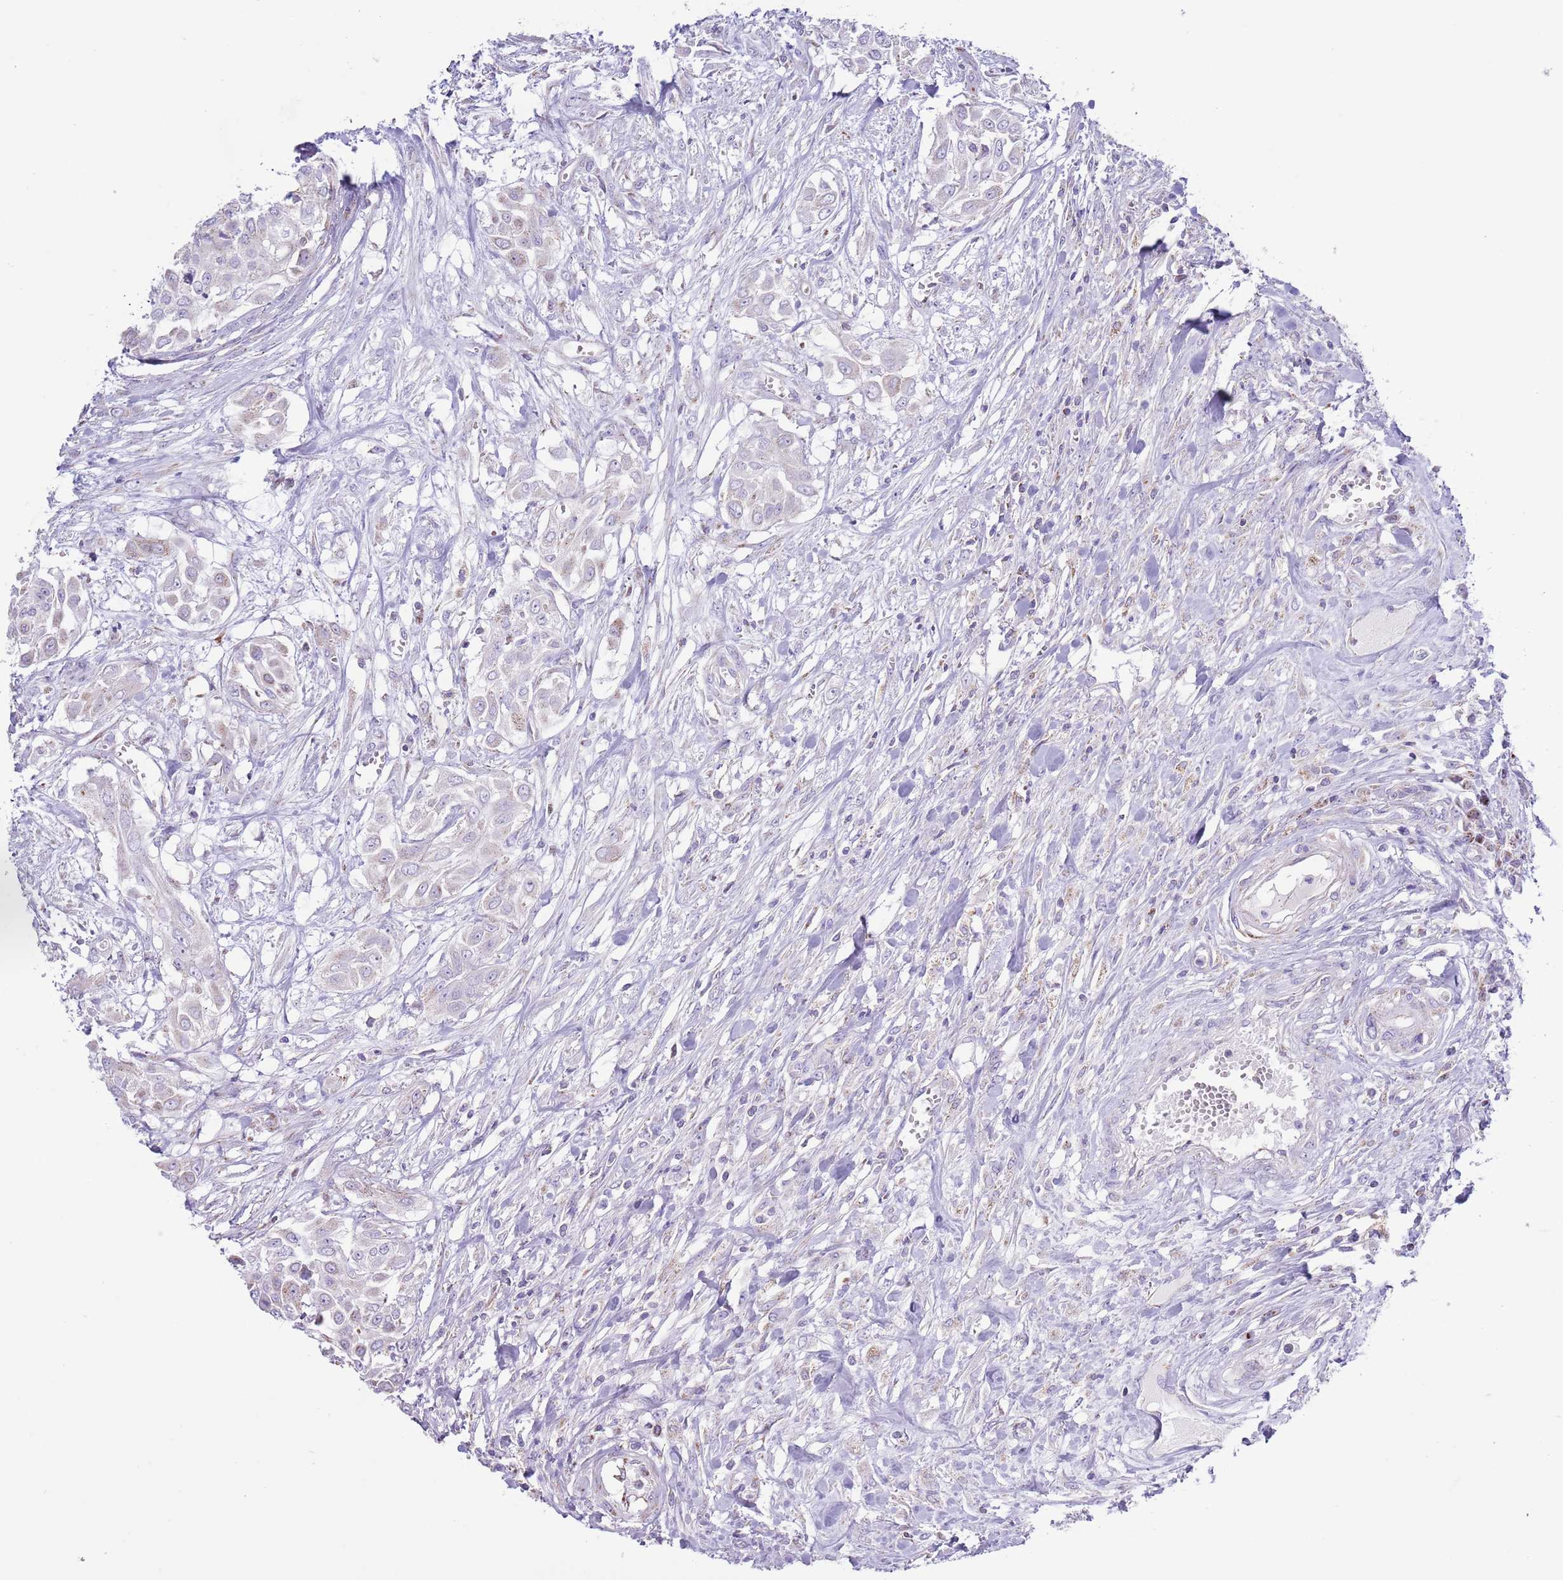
{"staining": {"intensity": "negative", "quantity": "none", "location": "none"}, "tissue": "urothelial cancer", "cell_type": "Tumor cells", "image_type": "cancer", "snomed": [{"axis": "morphology", "description": "Urothelial carcinoma, High grade"}, {"axis": "topography", "description": "Urinary bladder"}], "caption": "Immunohistochemical staining of human high-grade urothelial carcinoma shows no significant expression in tumor cells. The staining is performed using DAB (3,3'-diaminobenzidine) brown chromogen with nuclei counter-stained in using hematoxylin.", "gene": "ATP6V1B1", "patient": {"sex": "male", "age": 57}}